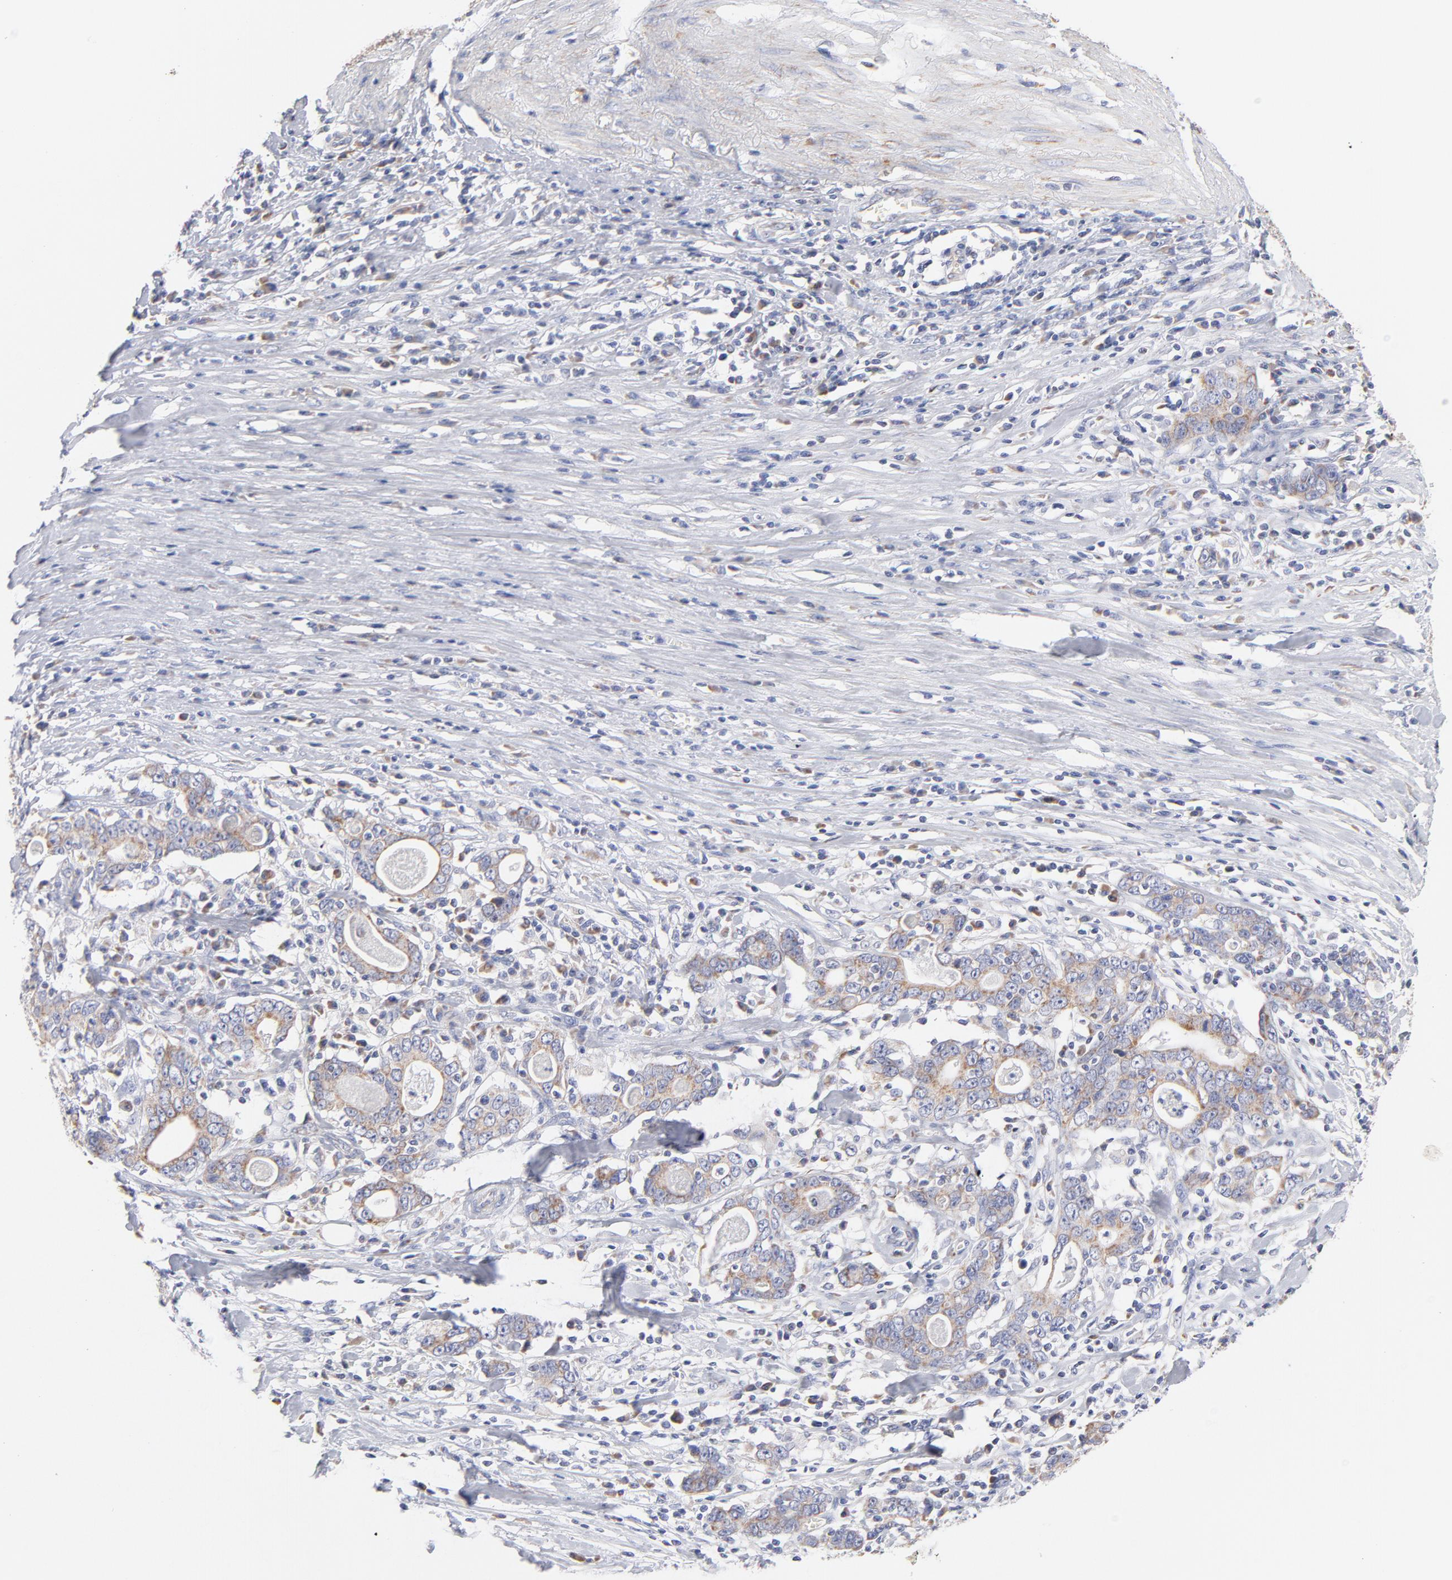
{"staining": {"intensity": "weak", "quantity": "<25%", "location": "cytoplasmic/membranous"}, "tissue": "stomach cancer", "cell_type": "Tumor cells", "image_type": "cancer", "snomed": [{"axis": "morphology", "description": "Adenocarcinoma, NOS"}, {"axis": "topography", "description": "Stomach, lower"}], "caption": "DAB immunohistochemical staining of adenocarcinoma (stomach) exhibits no significant expression in tumor cells.", "gene": "TIMM8A", "patient": {"sex": "female", "age": 72}}